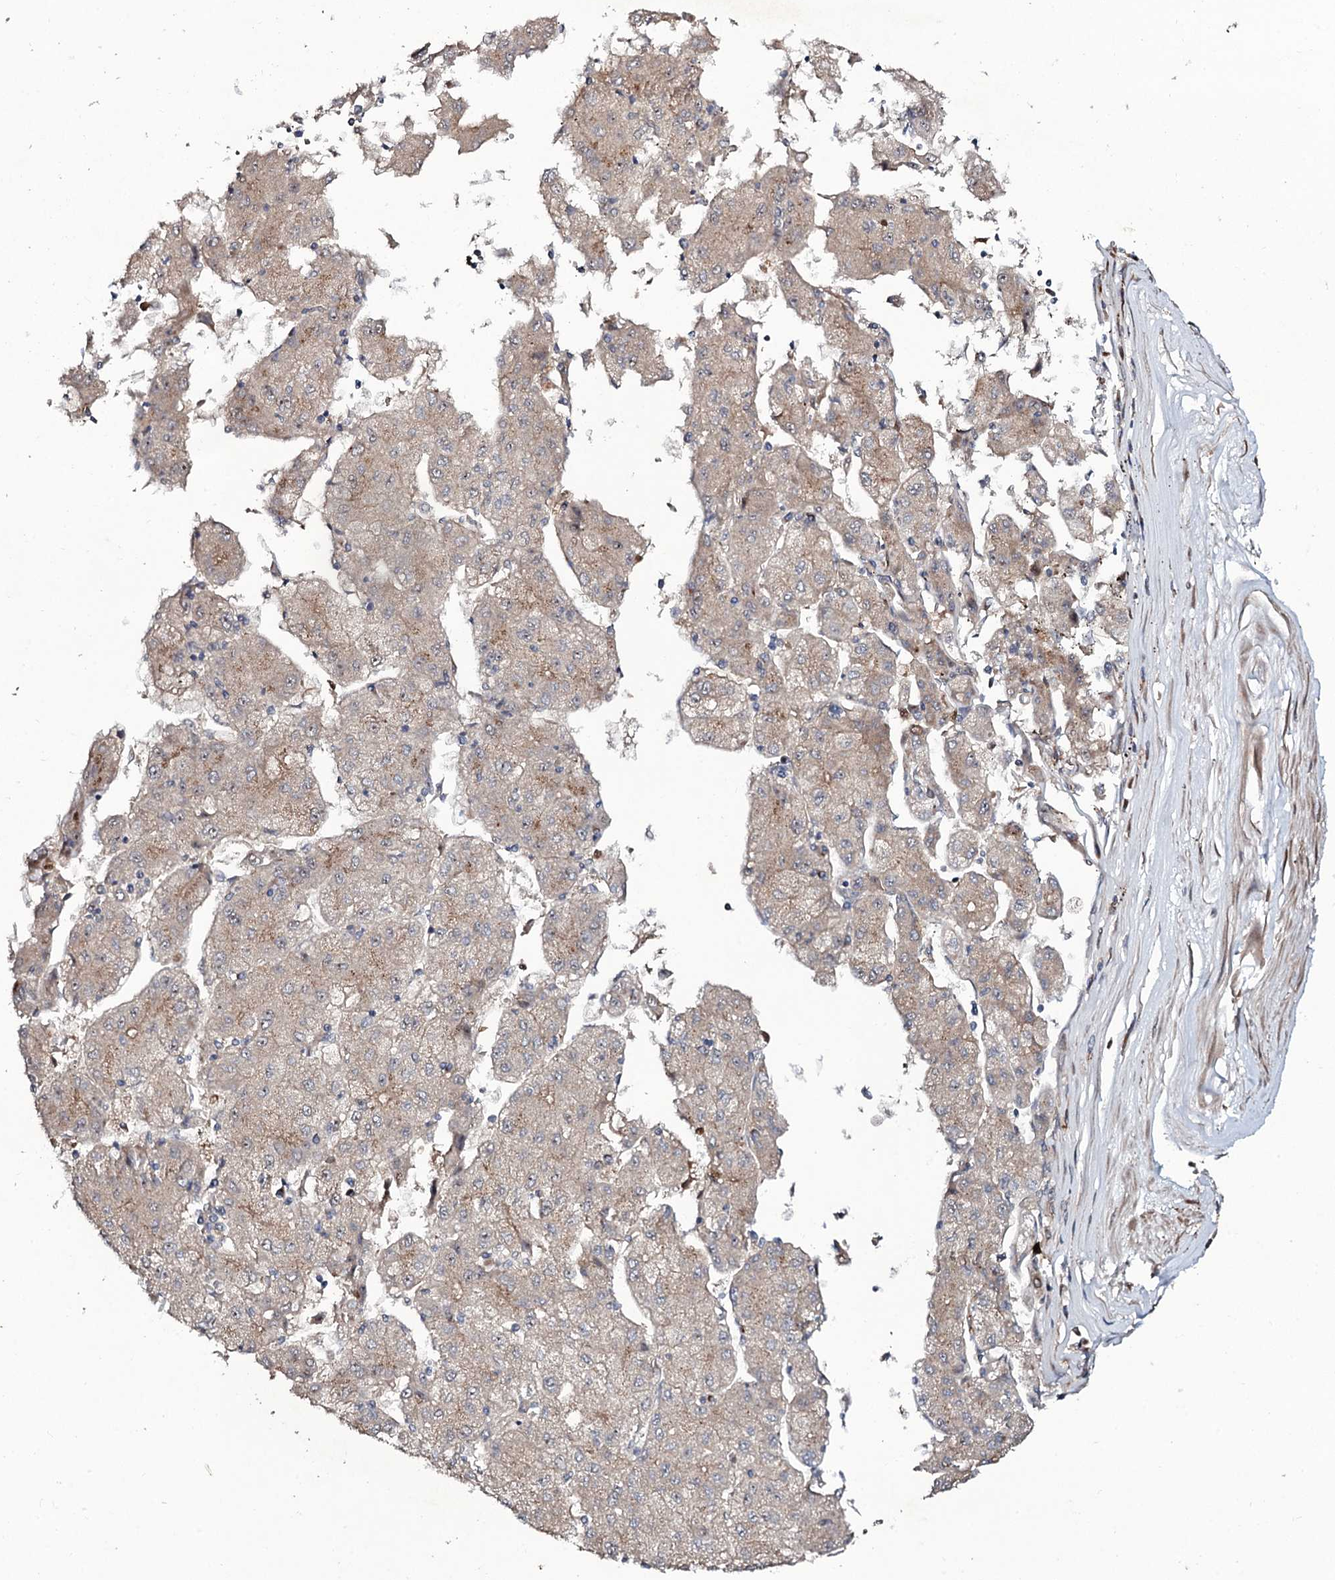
{"staining": {"intensity": "weak", "quantity": ">75%", "location": "cytoplasmic/membranous"}, "tissue": "liver cancer", "cell_type": "Tumor cells", "image_type": "cancer", "snomed": [{"axis": "morphology", "description": "Carcinoma, Hepatocellular, NOS"}, {"axis": "topography", "description": "Liver"}], "caption": "Immunohistochemistry of human liver cancer (hepatocellular carcinoma) shows low levels of weak cytoplasmic/membranous staining in approximately >75% of tumor cells.", "gene": "COG6", "patient": {"sex": "male", "age": 72}}